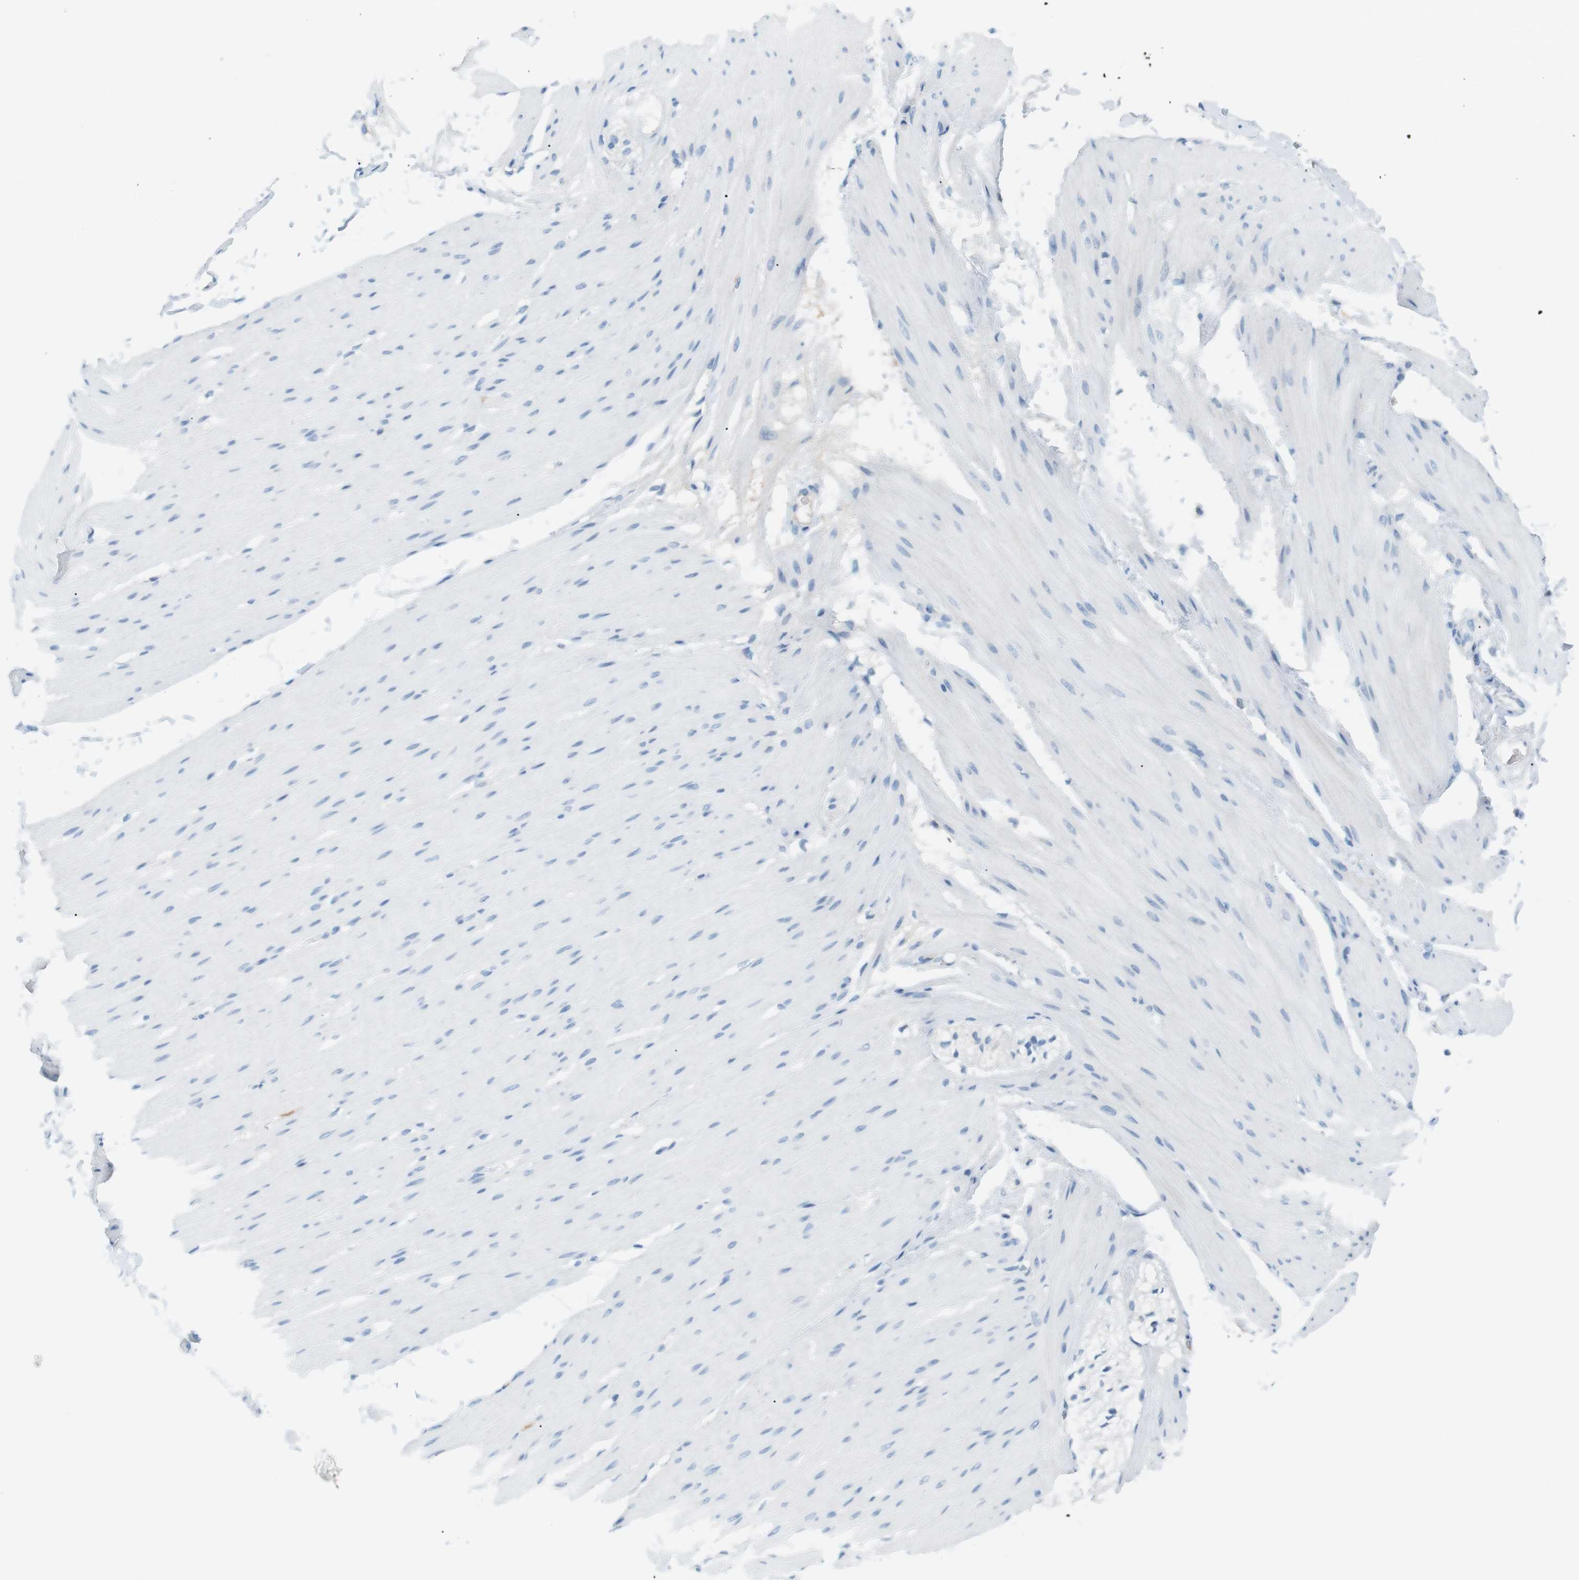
{"staining": {"intensity": "negative", "quantity": "none", "location": "none"}, "tissue": "smooth muscle", "cell_type": "Smooth muscle cells", "image_type": "normal", "snomed": [{"axis": "morphology", "description": "Normal tissue, NOS"}, {"axis": "topography", "description": "Smooth muscle"}, {"axis": "topography", "description": "Colon"}], "caption": "A high-resolution micrograph shows IHC staining of benign smooth muscle, which demonstrates no significant staining in smooth muscle cells.", "gene": "AZGP1", "patient": {"sex": "male", "age": 67}}